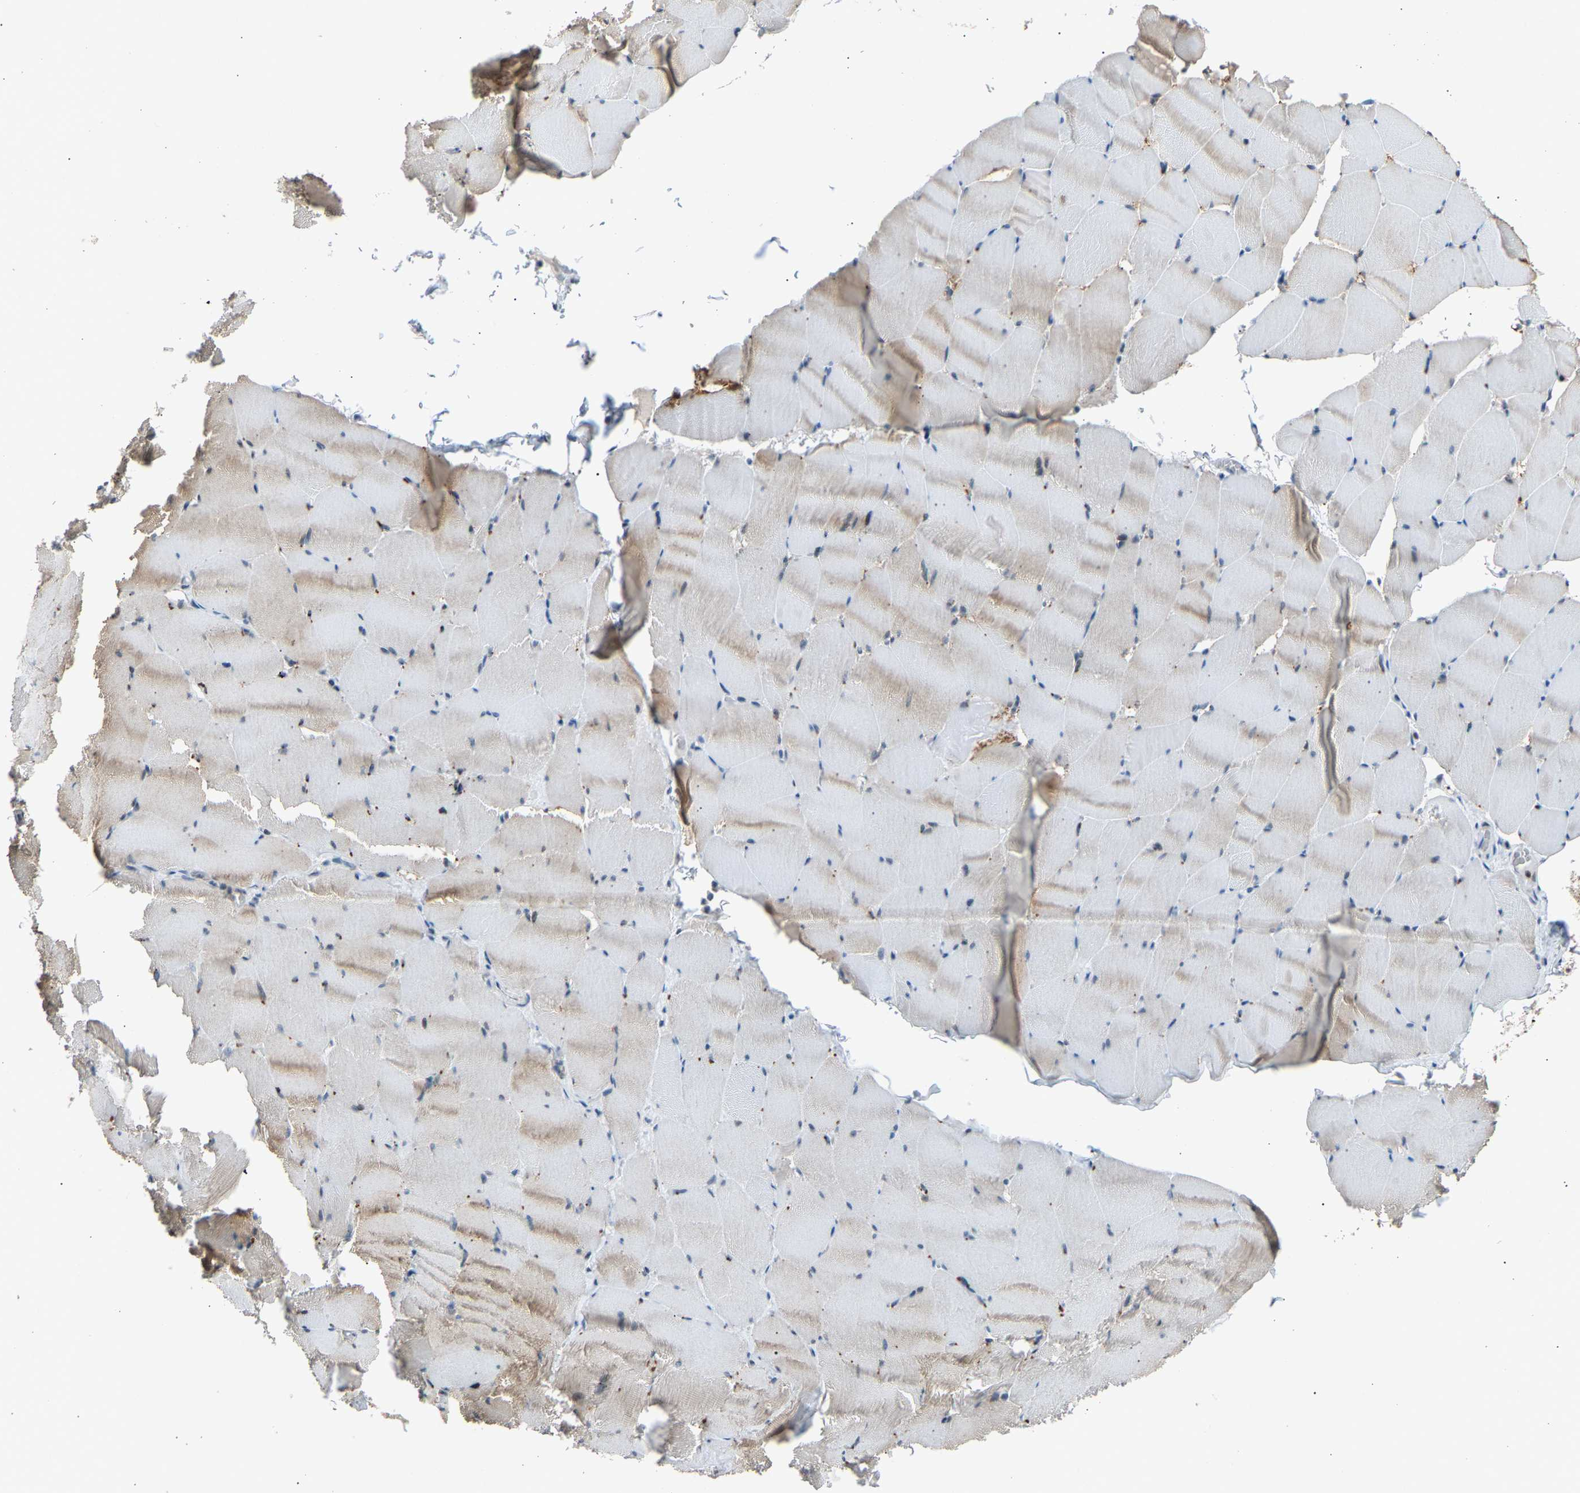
{"staining": {"intensity": "moderate", "quantity": "<25%", "location": "cytoplasmic/membranous"}, "tissue": "skeletal muscle", "cell_type": "Myocytes", "image_type": "normal", "snomed": [{"axis": "morphology", "description": "Normal tissue, NOS"}, {"axis": "topography", "description": "Skeletal muscle"}], "caption": "Immunohistochemical staining of normal skeletal muscle shows low levels of moderate cytoplasmic/membranous expression in approximately <25% of myocytes. (DAB = brown stain, brightfield microscopy at high magnification).", "gene": "SLIRP", "patient": {"sex": "male", "age": 62}}